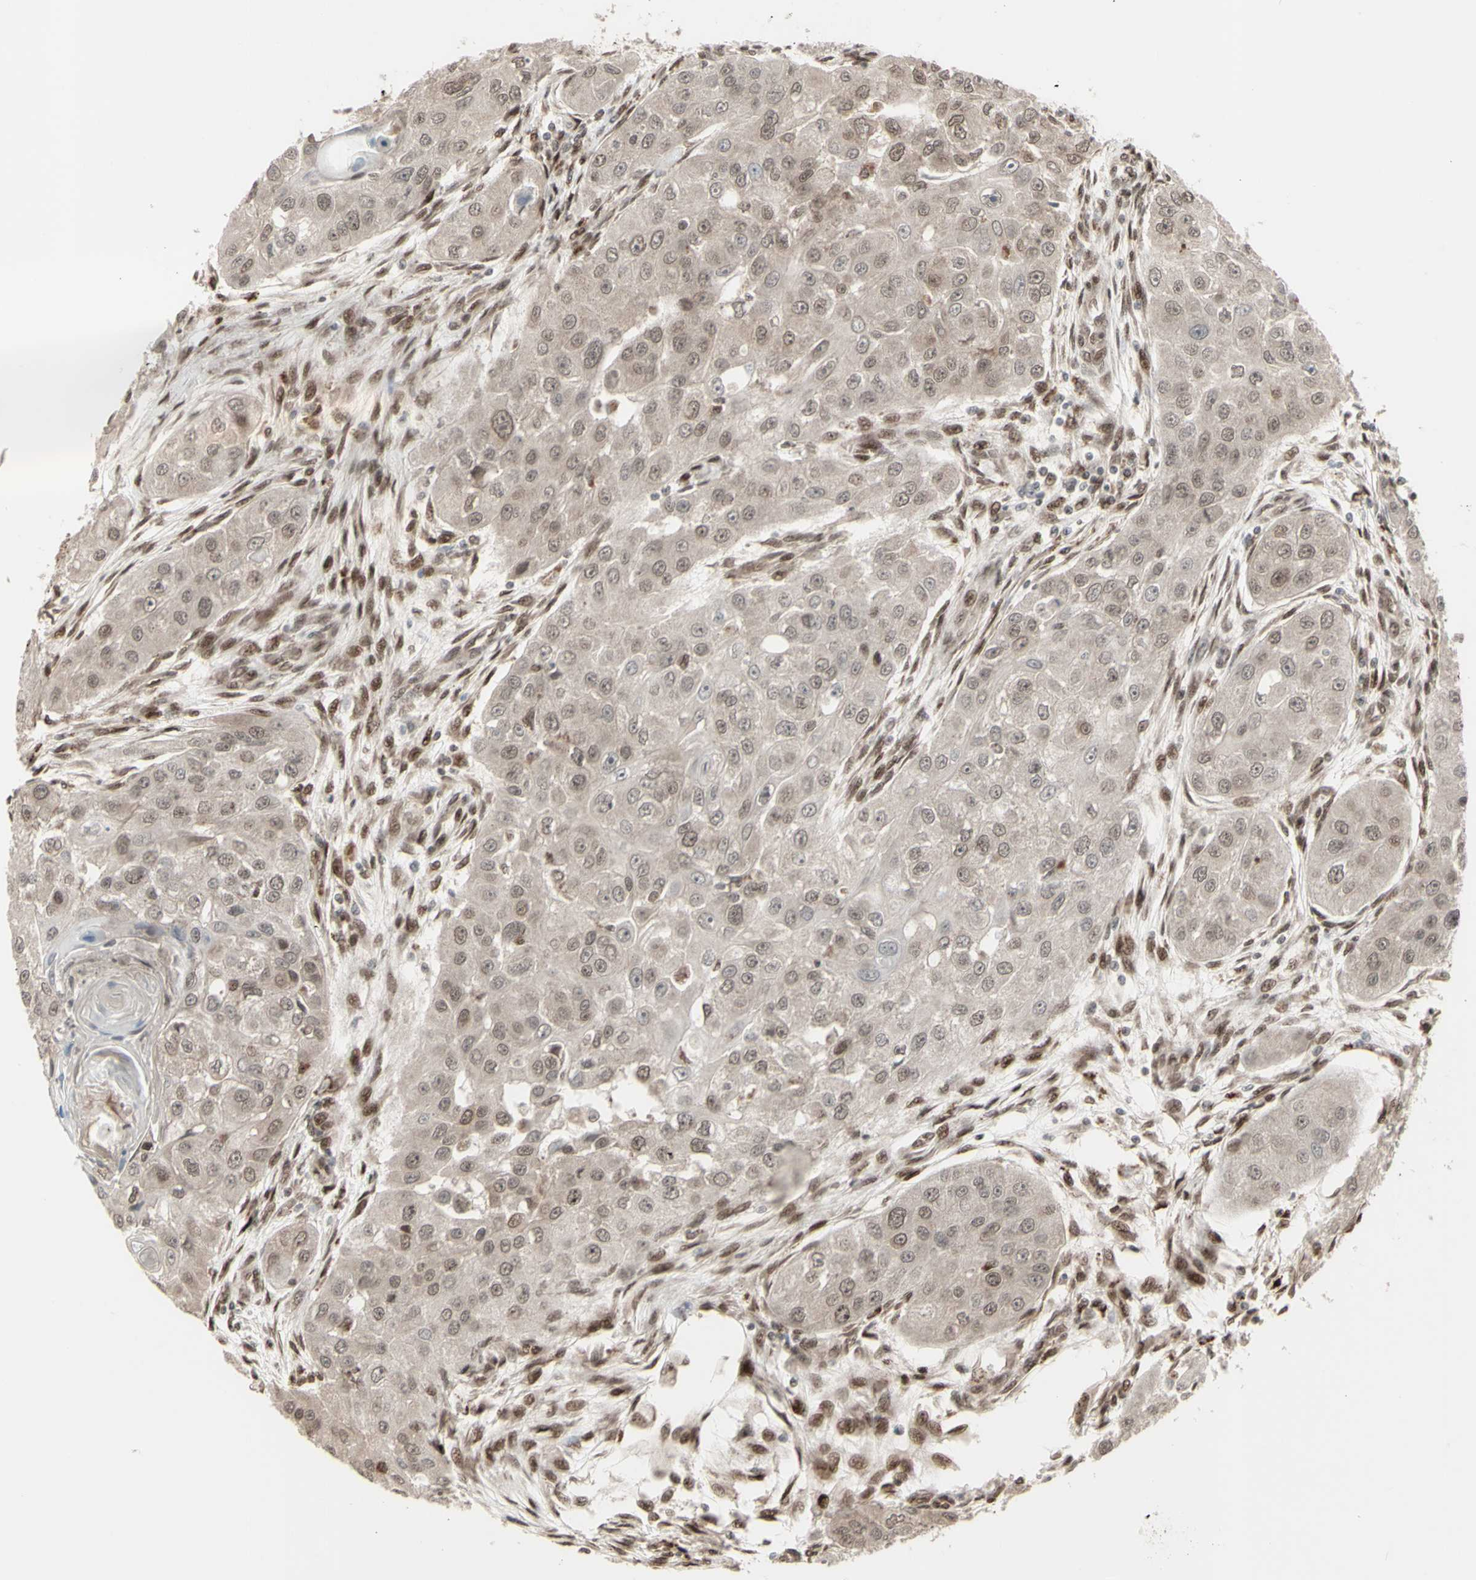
{"staining": {"intensity": "moderate", "quantity": ">75%", "location": "cytoplasmic/membranous,nuclear"}, "tissue": "head and neck cancer", "cell_type": "Tumor cells", "image_type": "cancer", "snomed": [{"axis": "morphology", "description": "Normal tissue, NOS"}, {"axis": "morphology", "description": "Squamous cell carcinoma, NOS"}, {"axis": "topography", "description": "Skeletal muscle"}, {"axis": "topography", "description": "Head-Neck"}], "caption": "Head and neck cancer (squamous cell carcinoma) was stained to show a protein in brown. There is medium levels of moderate cytoplasmic/membranous and nuclear positivity in about >75% of tumor cells. The staining was performed using DAB to visualize the protein expression in brown, while the nuclei were stained in blue with hematoxylin (Magnification: 20x).", "gene": "CBX1", "patient": {"sex": "male", "age": 51}}